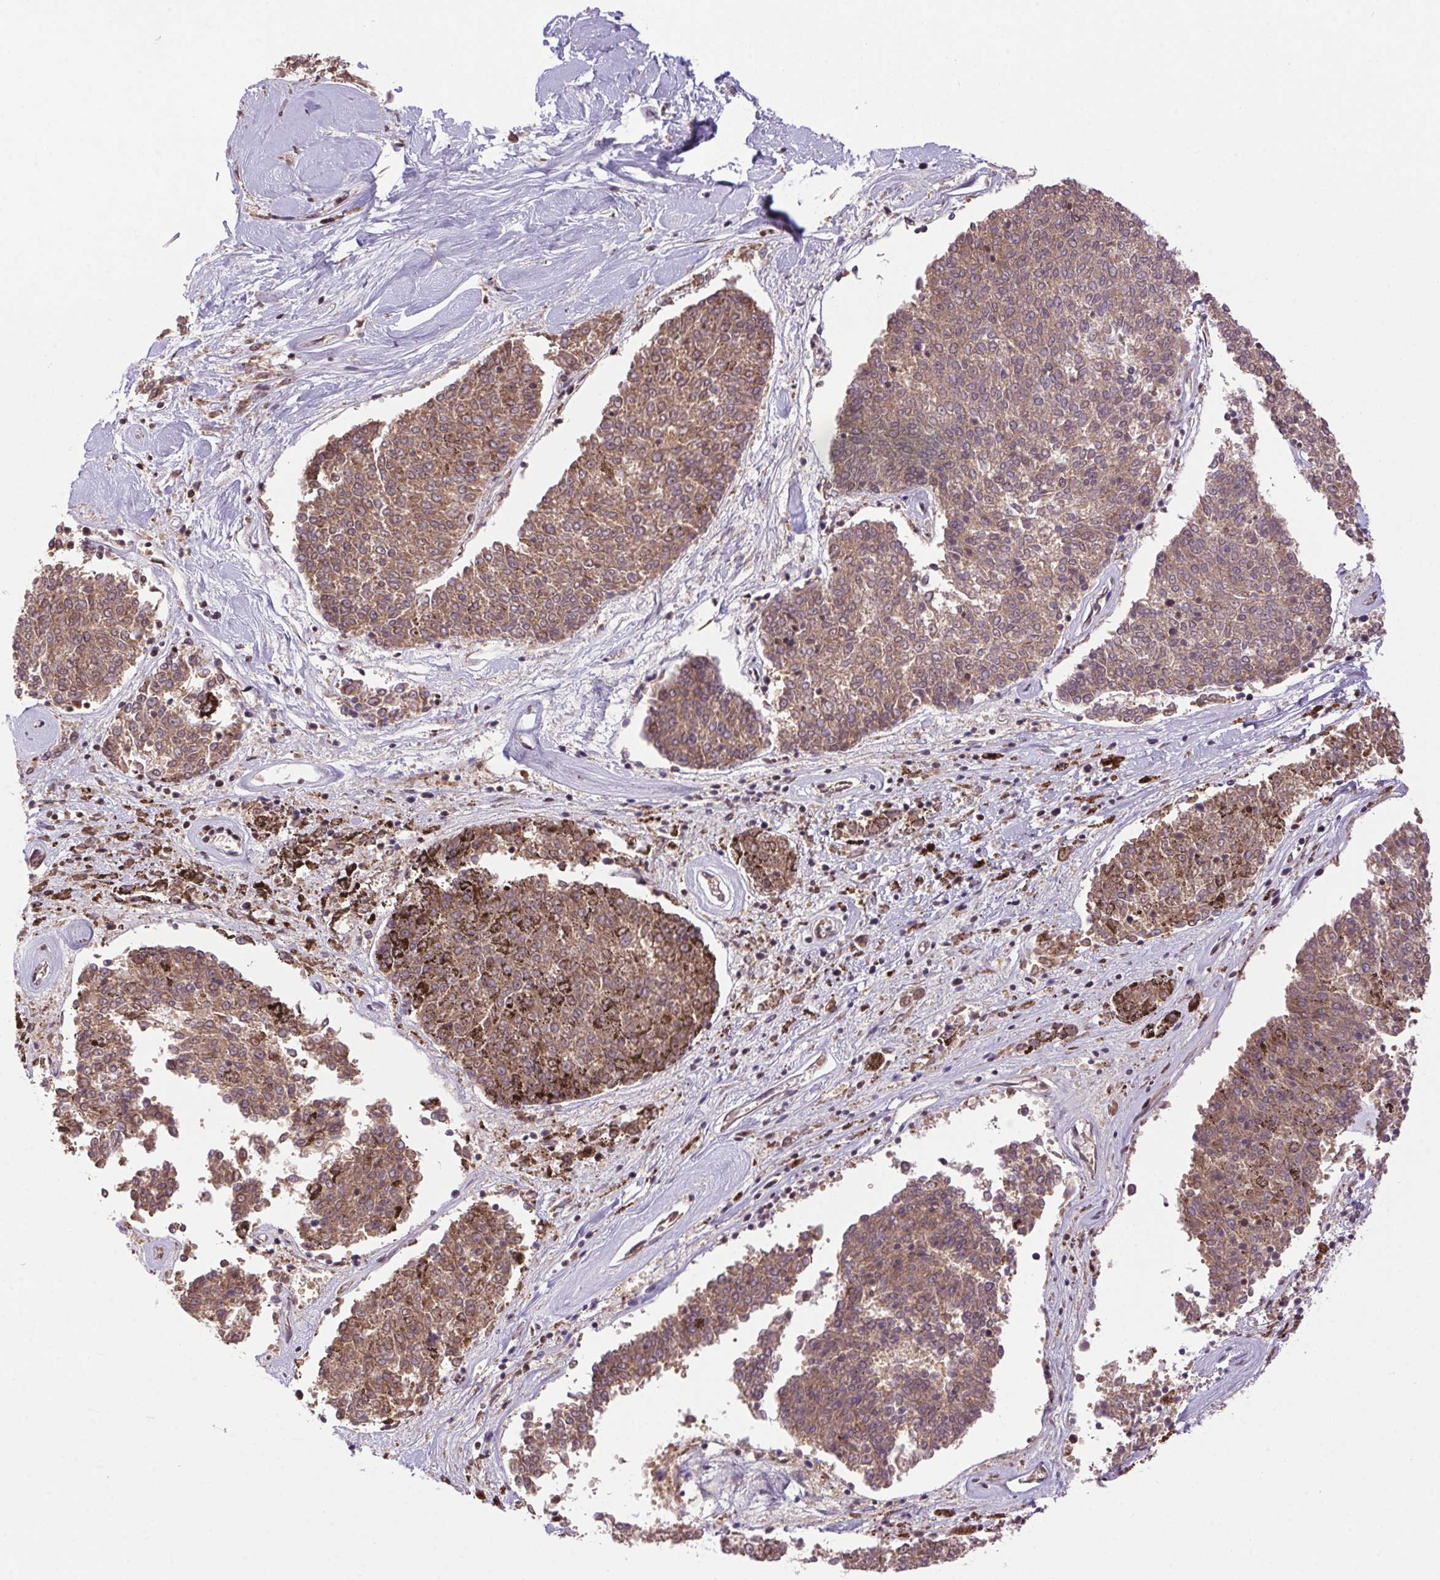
{"staining": {"intensity": "moderate", "quantity": ">75%", "location": "cytoplasmic/membranous,nuclear"}, "tissue": "melanoma", "cell_type": "Tumor cells", "image_type": "cancer", "snomed": [{"axis": "morphology", "description": "Malignant melanoma, NOS"}, {"axis": "topography", "description": "Skin"}], "caption": "Immunohistochemical staining of melanoma demonstrates moderate cytoplasmic/membranous and nuclear protein staining in about >75% of tumor cells.", "gene": "ZNF207", "patient": {"sex": "female", "age": 72}}